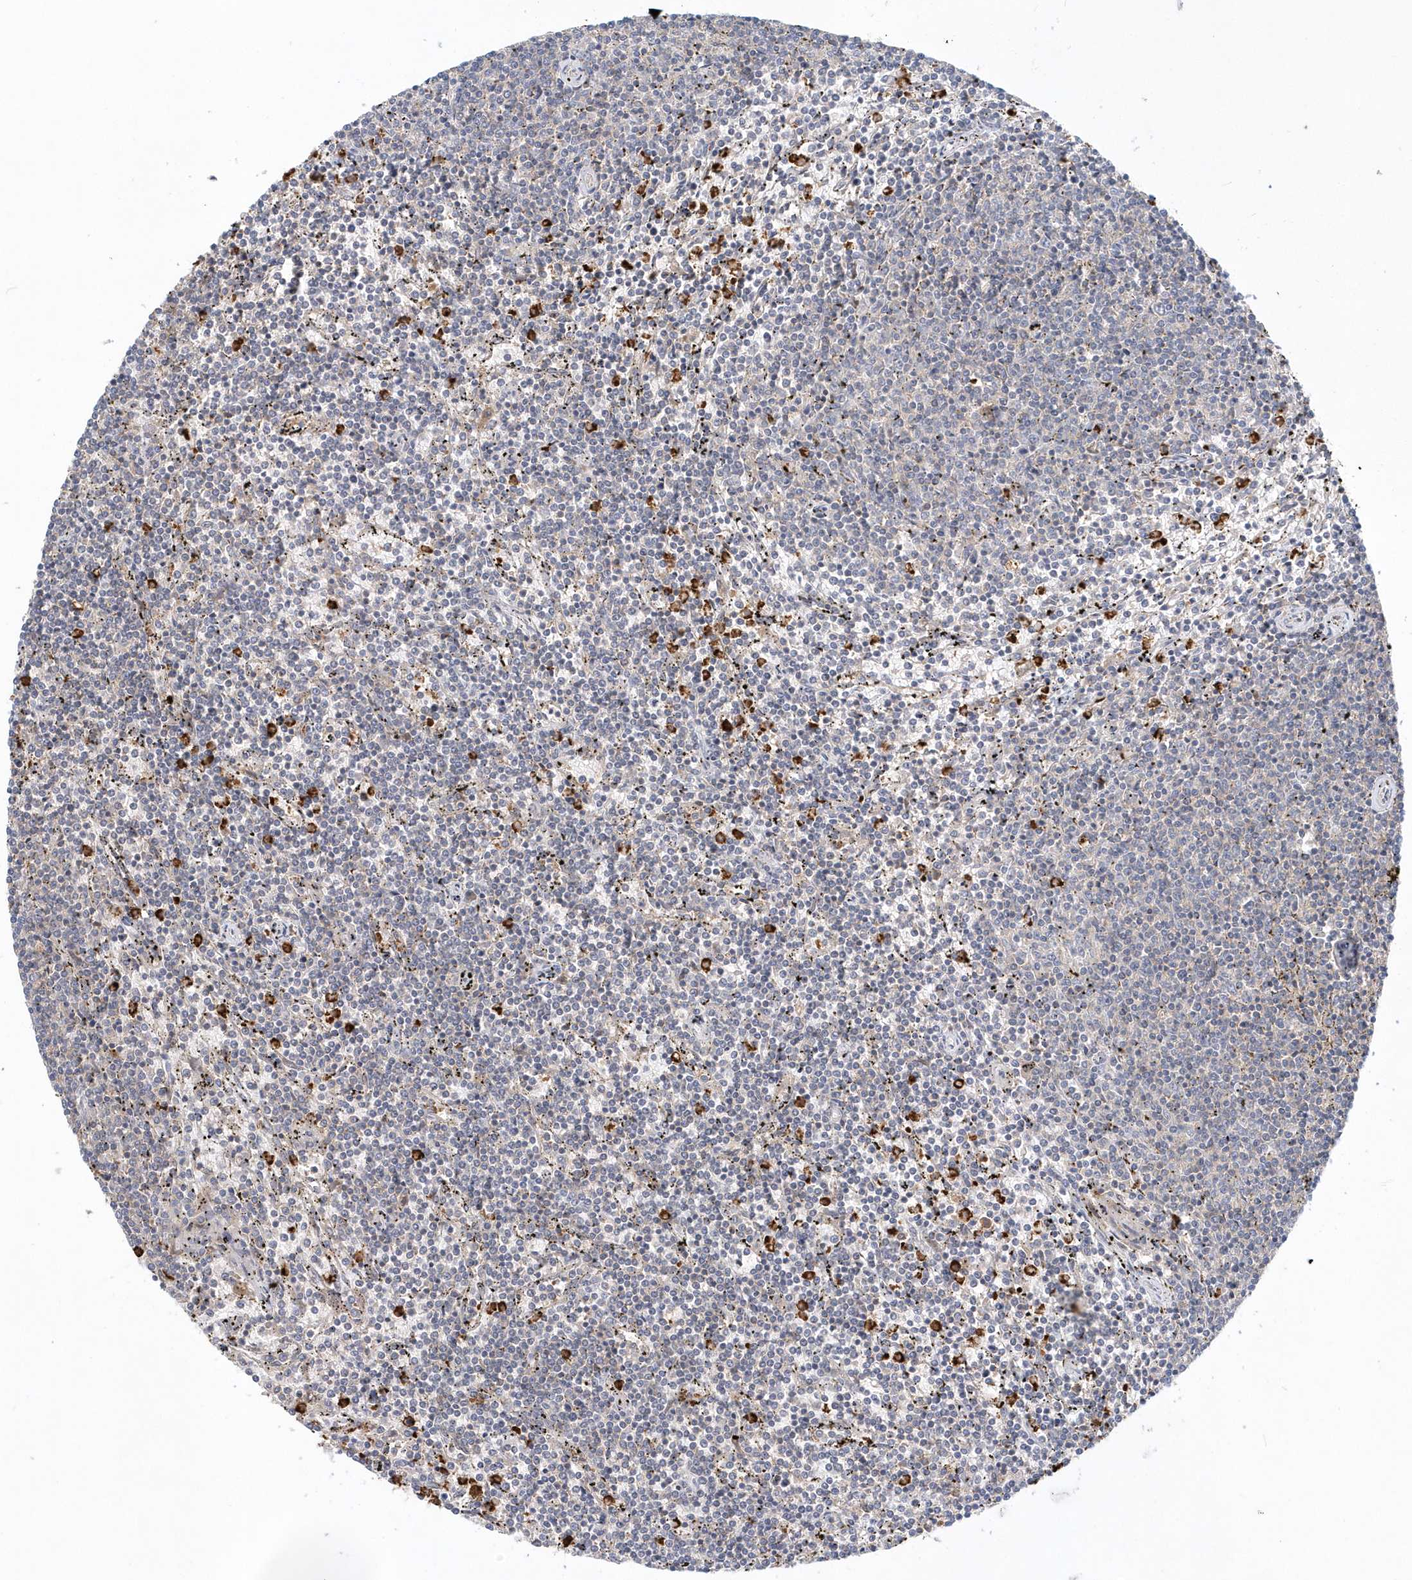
{"staining": {"intensity": "negative", "quantity": "none", "location": "none"}, "tissue": "lymphoma", "cell_type": "Tumor cells", "image_type": "cancer", "snomed": [{"axis": "morphology", "description": "Malignant lymphoma, non-Hodgkin's type, Low grade"}, {"axis": "topography", "description": "Spleen"}], "caption": "Immunohistochemistry (IHC) micrograph of human malignant lymphoma, non-Hodgkin's type (low-grade) stained for a protein (brown), which reveals no positivity in tumor cells. (Immunohistochemistry, brightfield microscopy, high magnification).", "gene": "RNF7", "patient": {"sex": "female", "age": 50}}